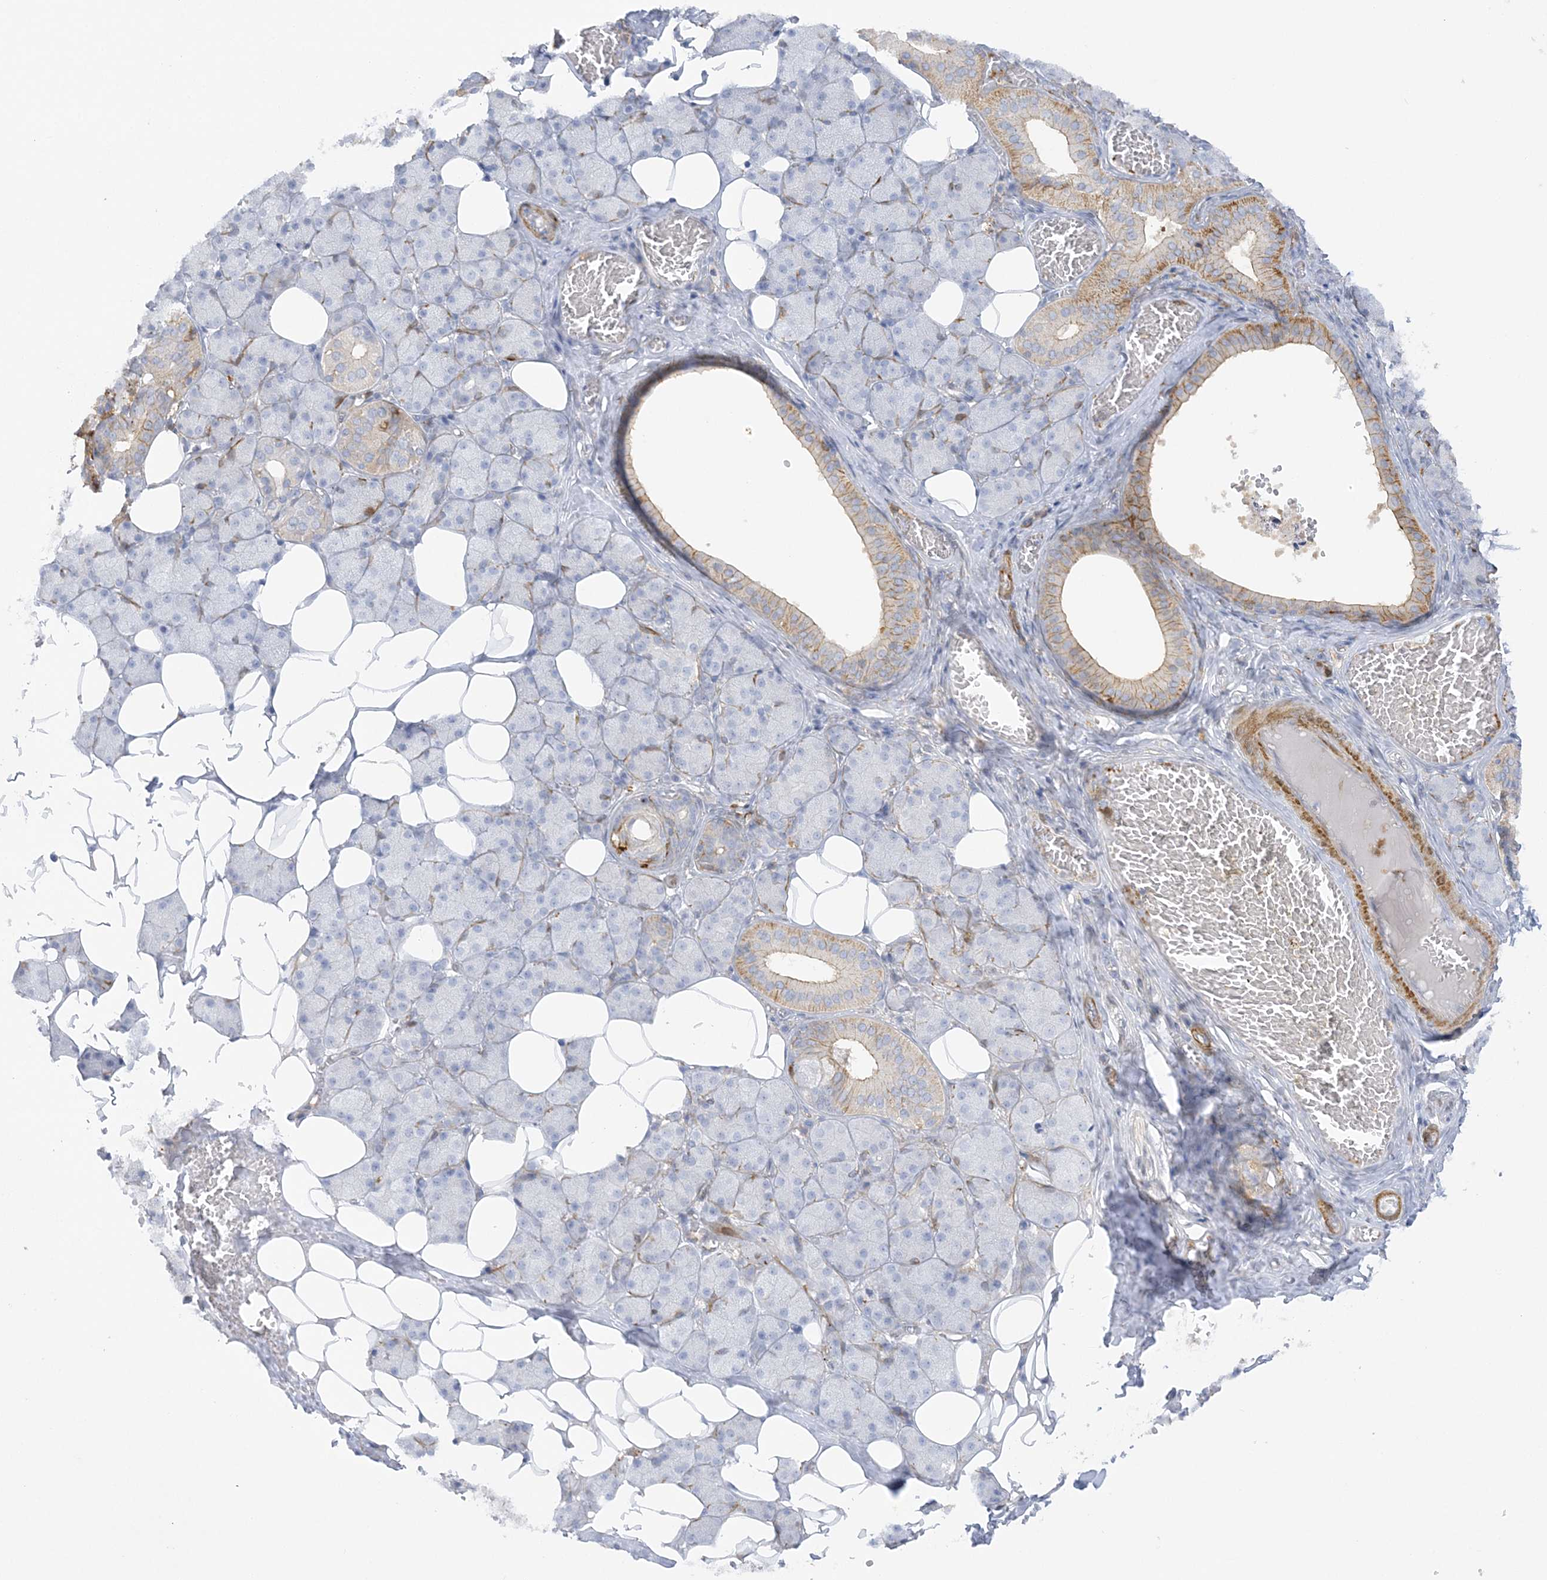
{"staining": {"intensity": "moderate", "quantity": "<25%", "location": "cytoplasmic/membranous"}, "tissue": "salivary gland", "cell_type": "Glandular cells", "image_type": "normal", "snomed": [{"axis": "morphology", "description": "Normal tissue, NOS"}, {"axis": "topography", "description": "Salivary gland"}], "caption": "Salivary gland stained with a brown dye shows moderate cytoplasmic/membranous positive expression in approximately <25% of glandular cells.", "gene": "ICMT", "patient": {"sex": "female", "age": 33}}